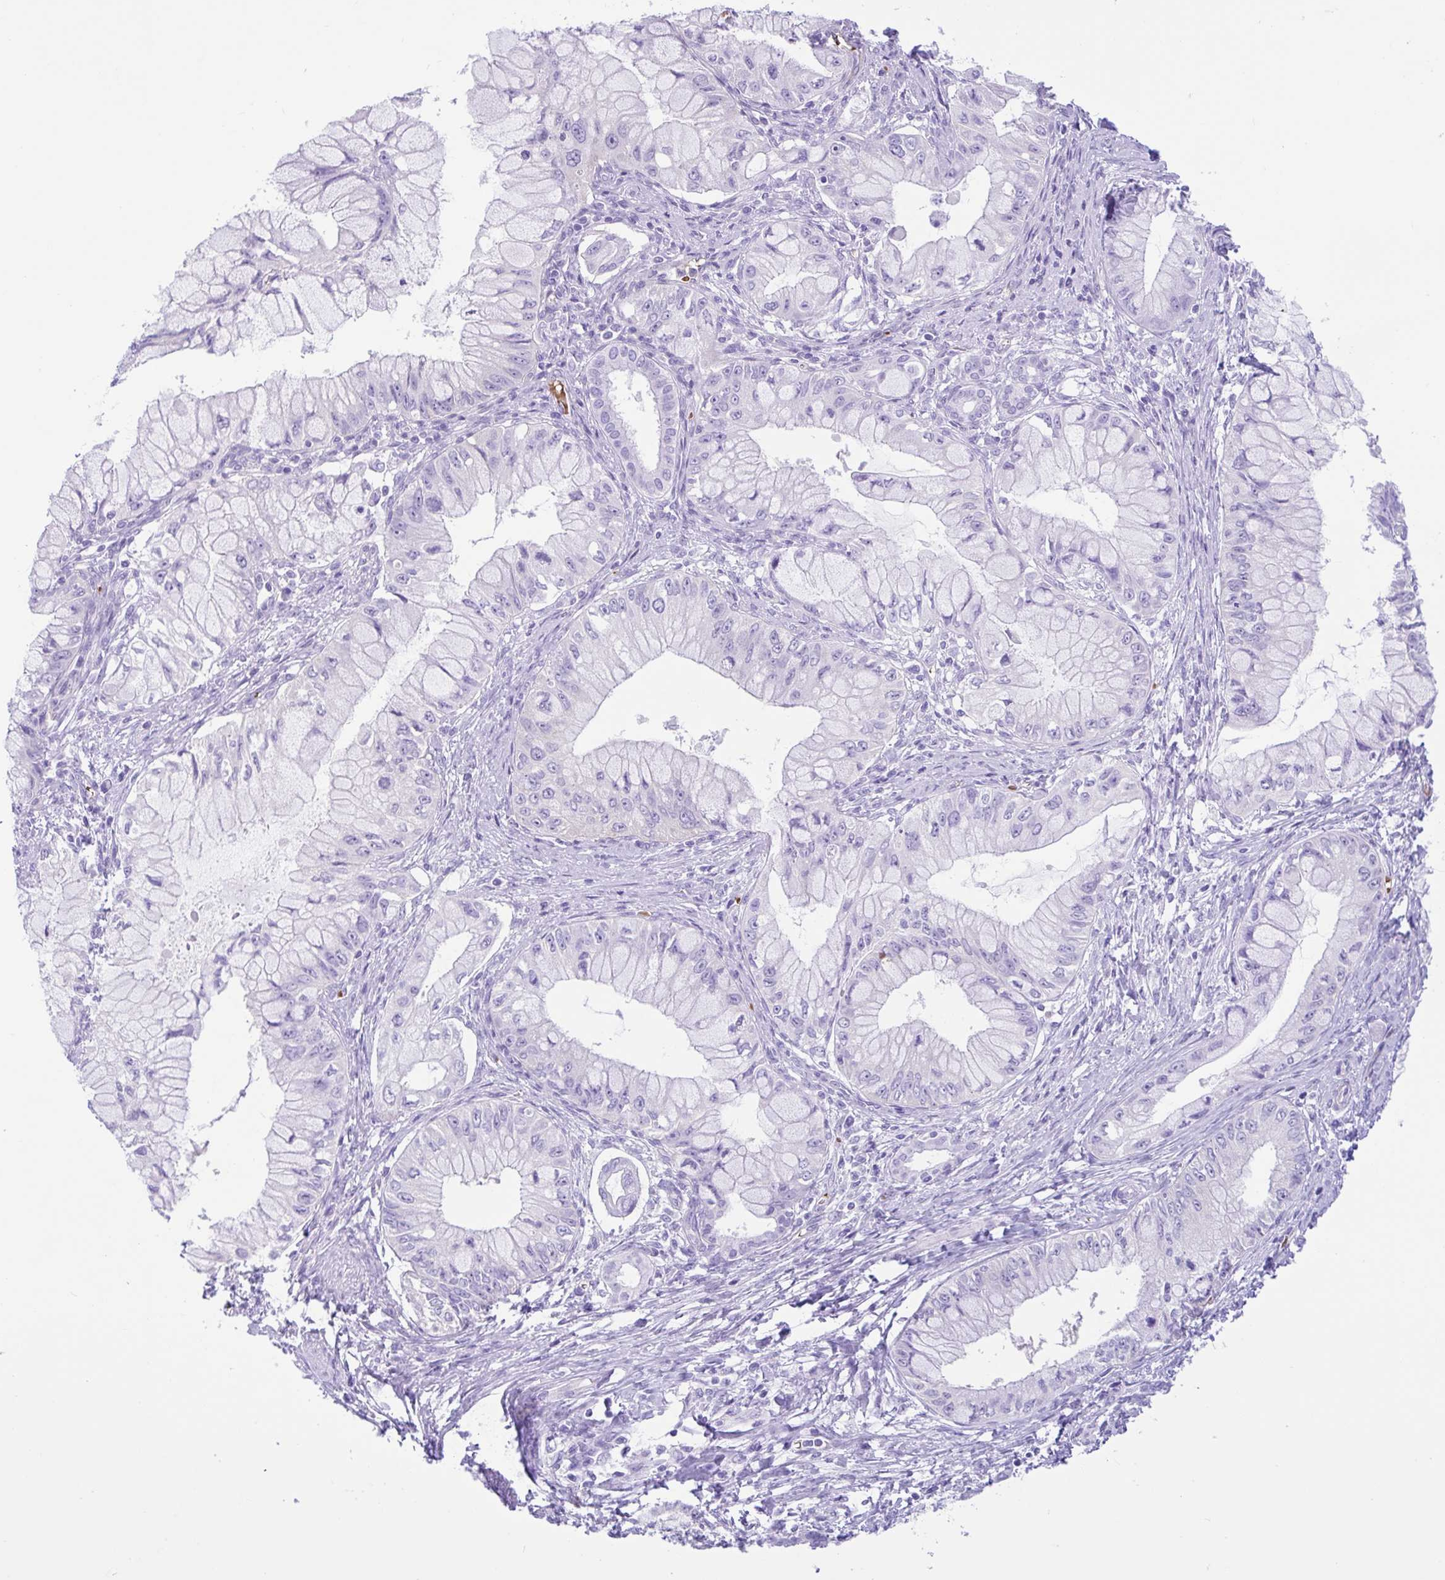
{"staining": {"intensity": "negative", "quantity": "none", "location": "none"}, "tissue": "pancreatic cancer", "cell_type": "Tumor cells", "image_type": "cancer", "snomed": [{"axis": "morphology", "description": "Adenocarcinoma, NOS"}, {"axis": "topography", "description": "Pancreas"}], "caption": "High magnification brightfield microscopy of adenocarcinoma (pancreatic) stained with DAB (3,3'-diaminobenzidine) (brown) and counterstained with hematoxylin (blue): tumor cells show no significant staining.", "gene": "TMEM79", "patient": {"sex": "male", "age": 48}}